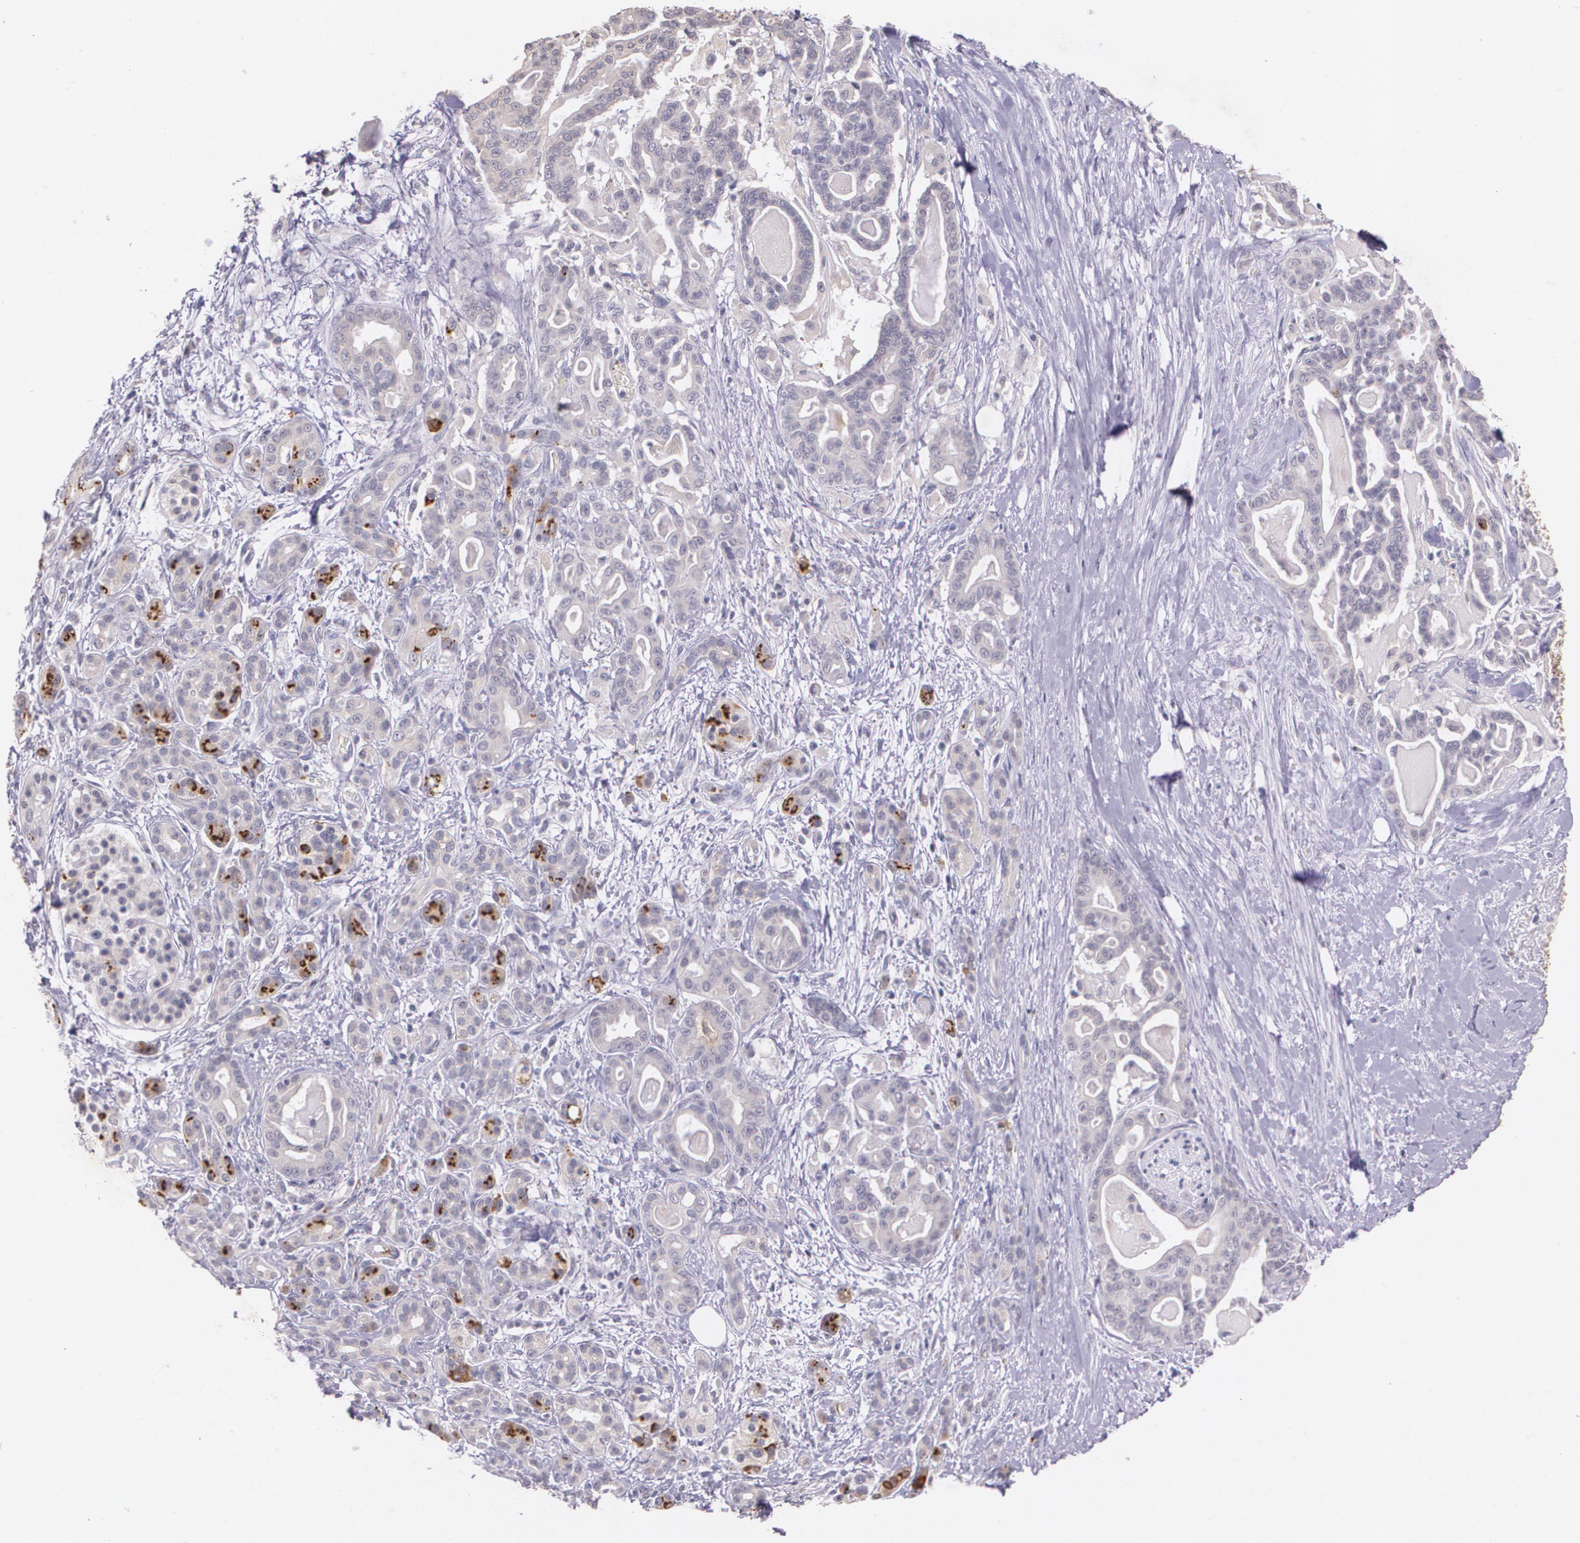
{"staining": {"intensity": "strong", "quantity": "<25%", "location": "cytoplasmic/membranous"}, "tissue": "pancreatic cancer", "cell_type": "Tumor cells", "image_type": "cancer", "snomed": [{"axis": "morphology", "description": "Adenocarcinoma, NOS"}, {"axis": "topography", "description": "Pancreas"}], "caption": "Immunohistochemical staining of pancreatic cancer (adenocarcinoma) reveals medium levels of strong cytoplasmic/membranous protein staining in about <25% of tumor cells.", "gene": "TM4SF1", "patient": {"sex": "male", "age": 63}}